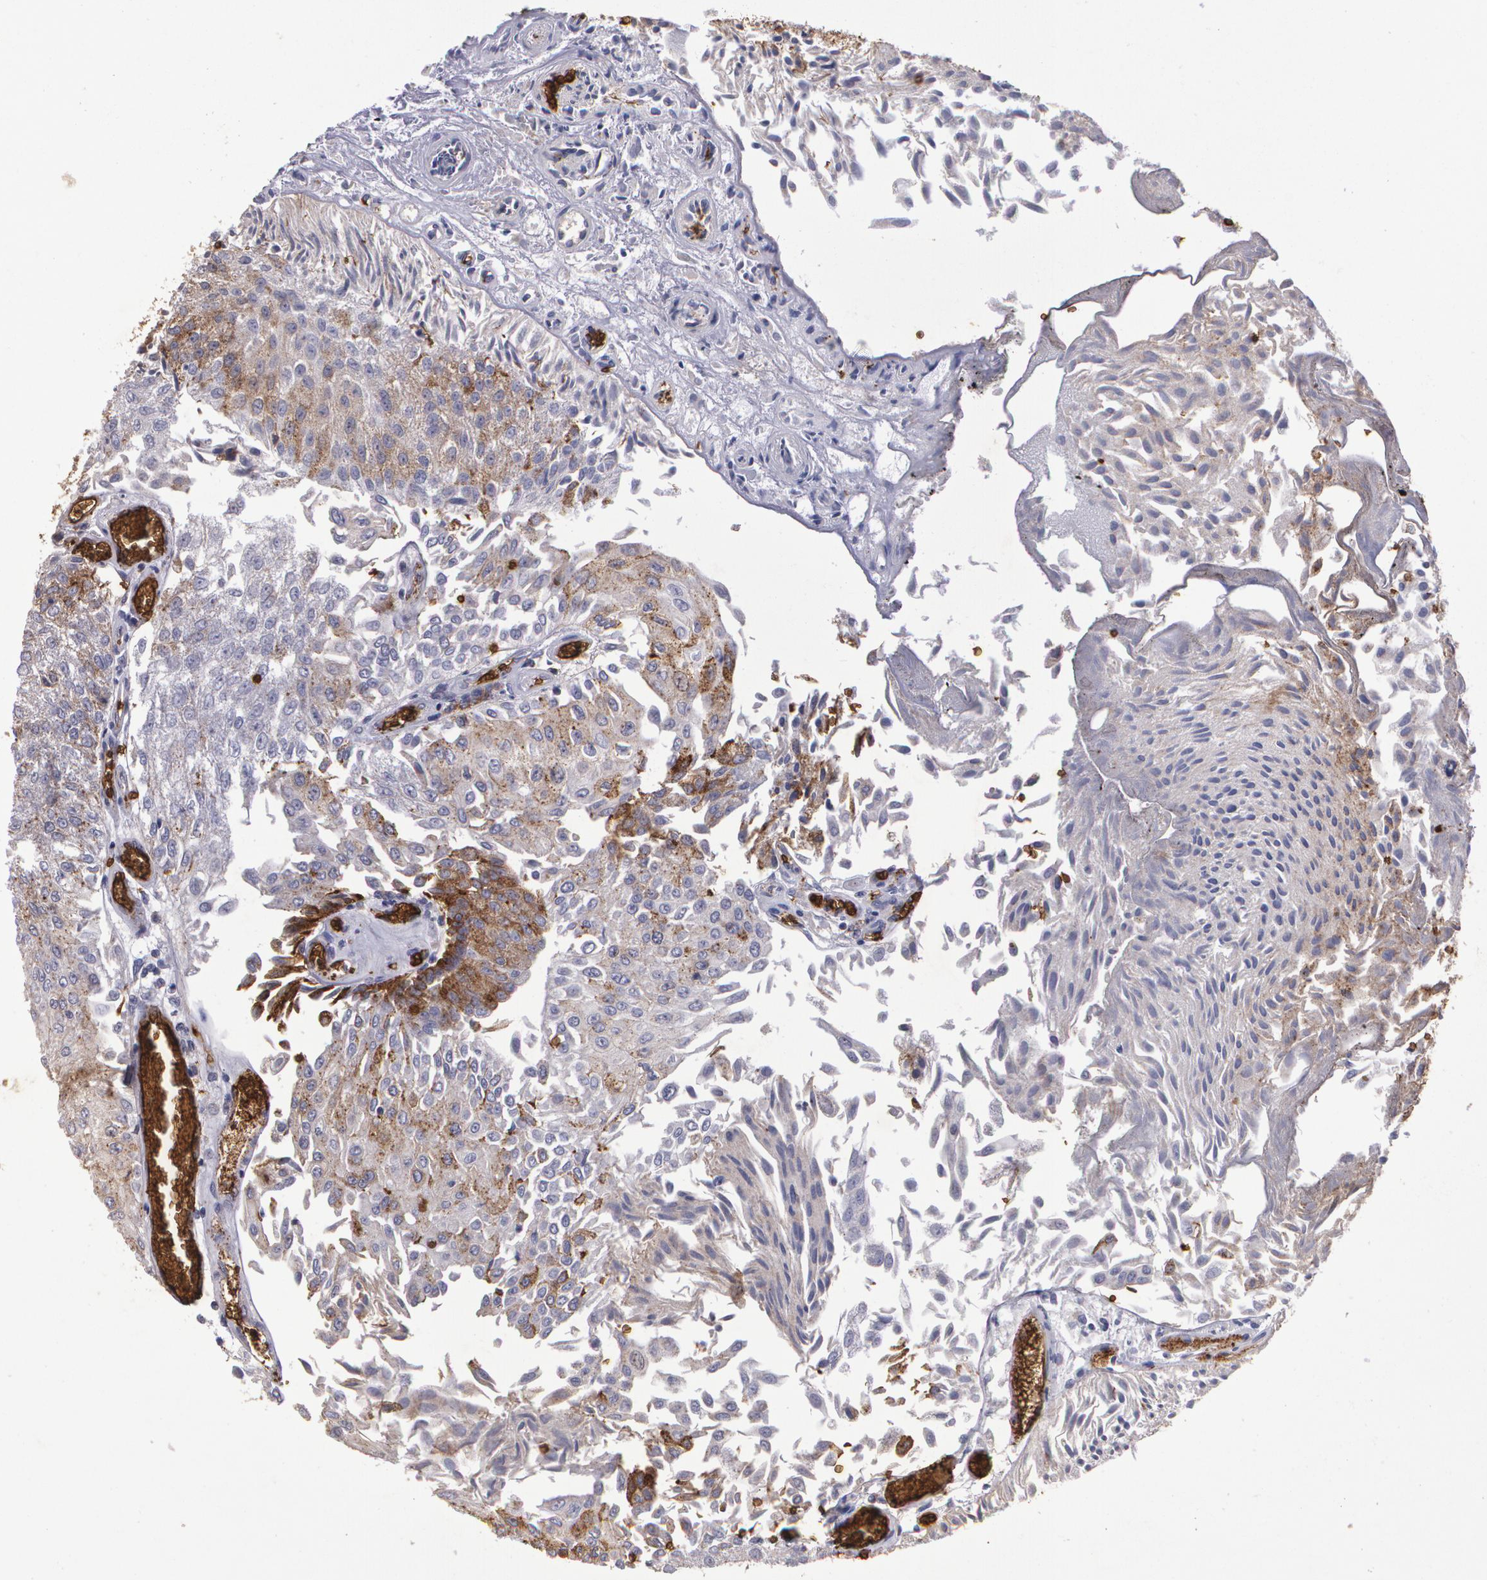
{"staining": {"intensity": "strong", "quantity": ">75%", "location": "cytoplasmic/membranous"}, "tissue": "urothelial cancer", "cell_type": "Tumor cells", "image_type": "cancer", "snomed": [{"axis": "morphology", "description": "Urothelial carcinoma, Low grade"}, {"axis": "topography", "description": "Urinary bladder"}], "caption": "Urothelial cancer stained with DAB IHC shows high levels of strong cytoplasmic/membranous positivity in approximately >75% of tumor cells.", "gene": "SLC2A1", "patient": {"sex": "male", "age": 86}}